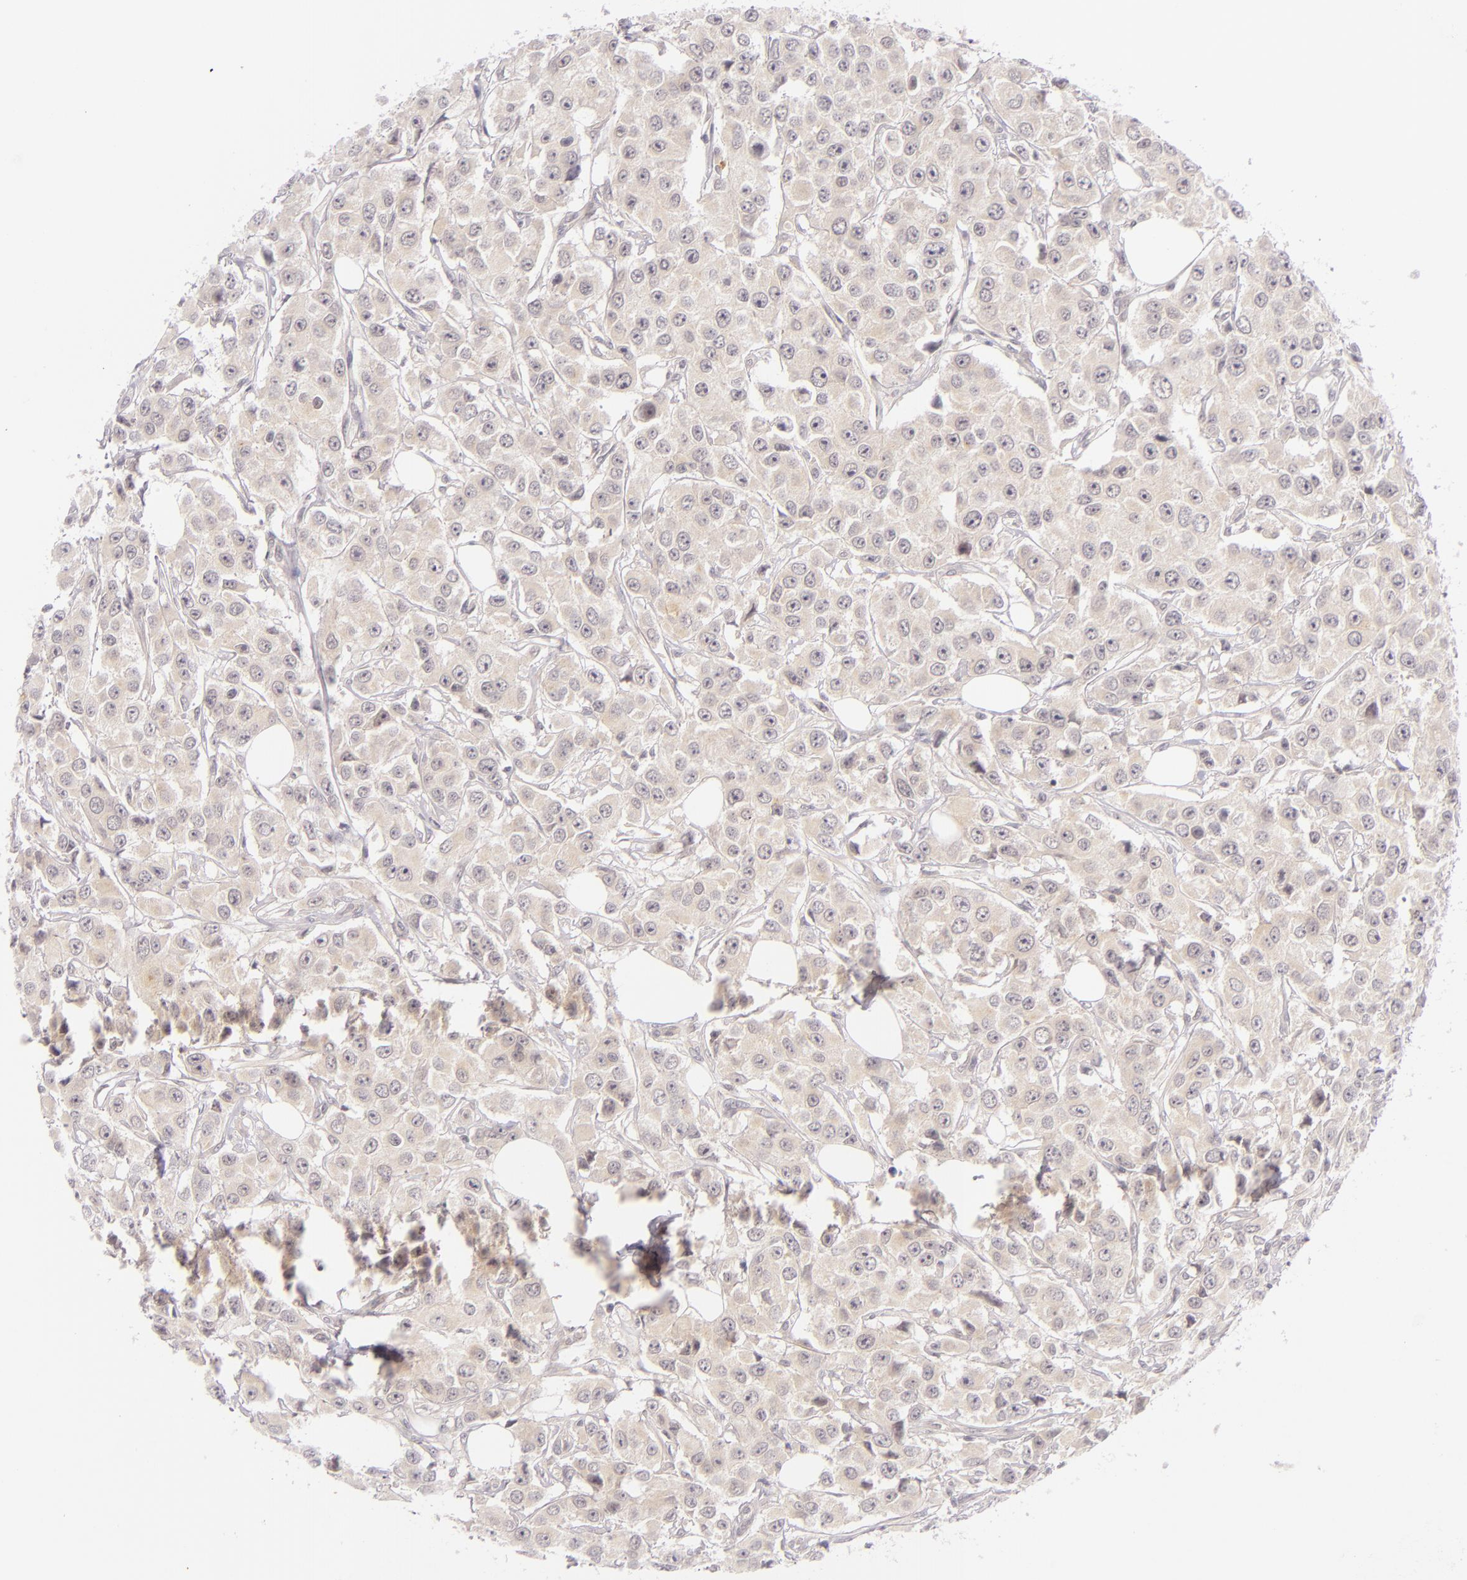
{"staining": {"intensity": "weak", "quantity": "25%-75%", "location": "cytoplasmic/membranous"}, "tissue": "breast cancer", "cell_type": "Tumor cells", "image_type": "cancer", "snomed": [{"axis": "morphology", "description": "Duct carcinoma"}, {"axis": "topography", "description": "Breast"}], "caption": "Protein expression analysis of breast invasive ductal carcinoma exhibits weak cytoplasmic/membranous staining in approximately 25%-75% of tumor cells.", "gene": "CASP8", "patient": {"sex": "female", "age": 58}}